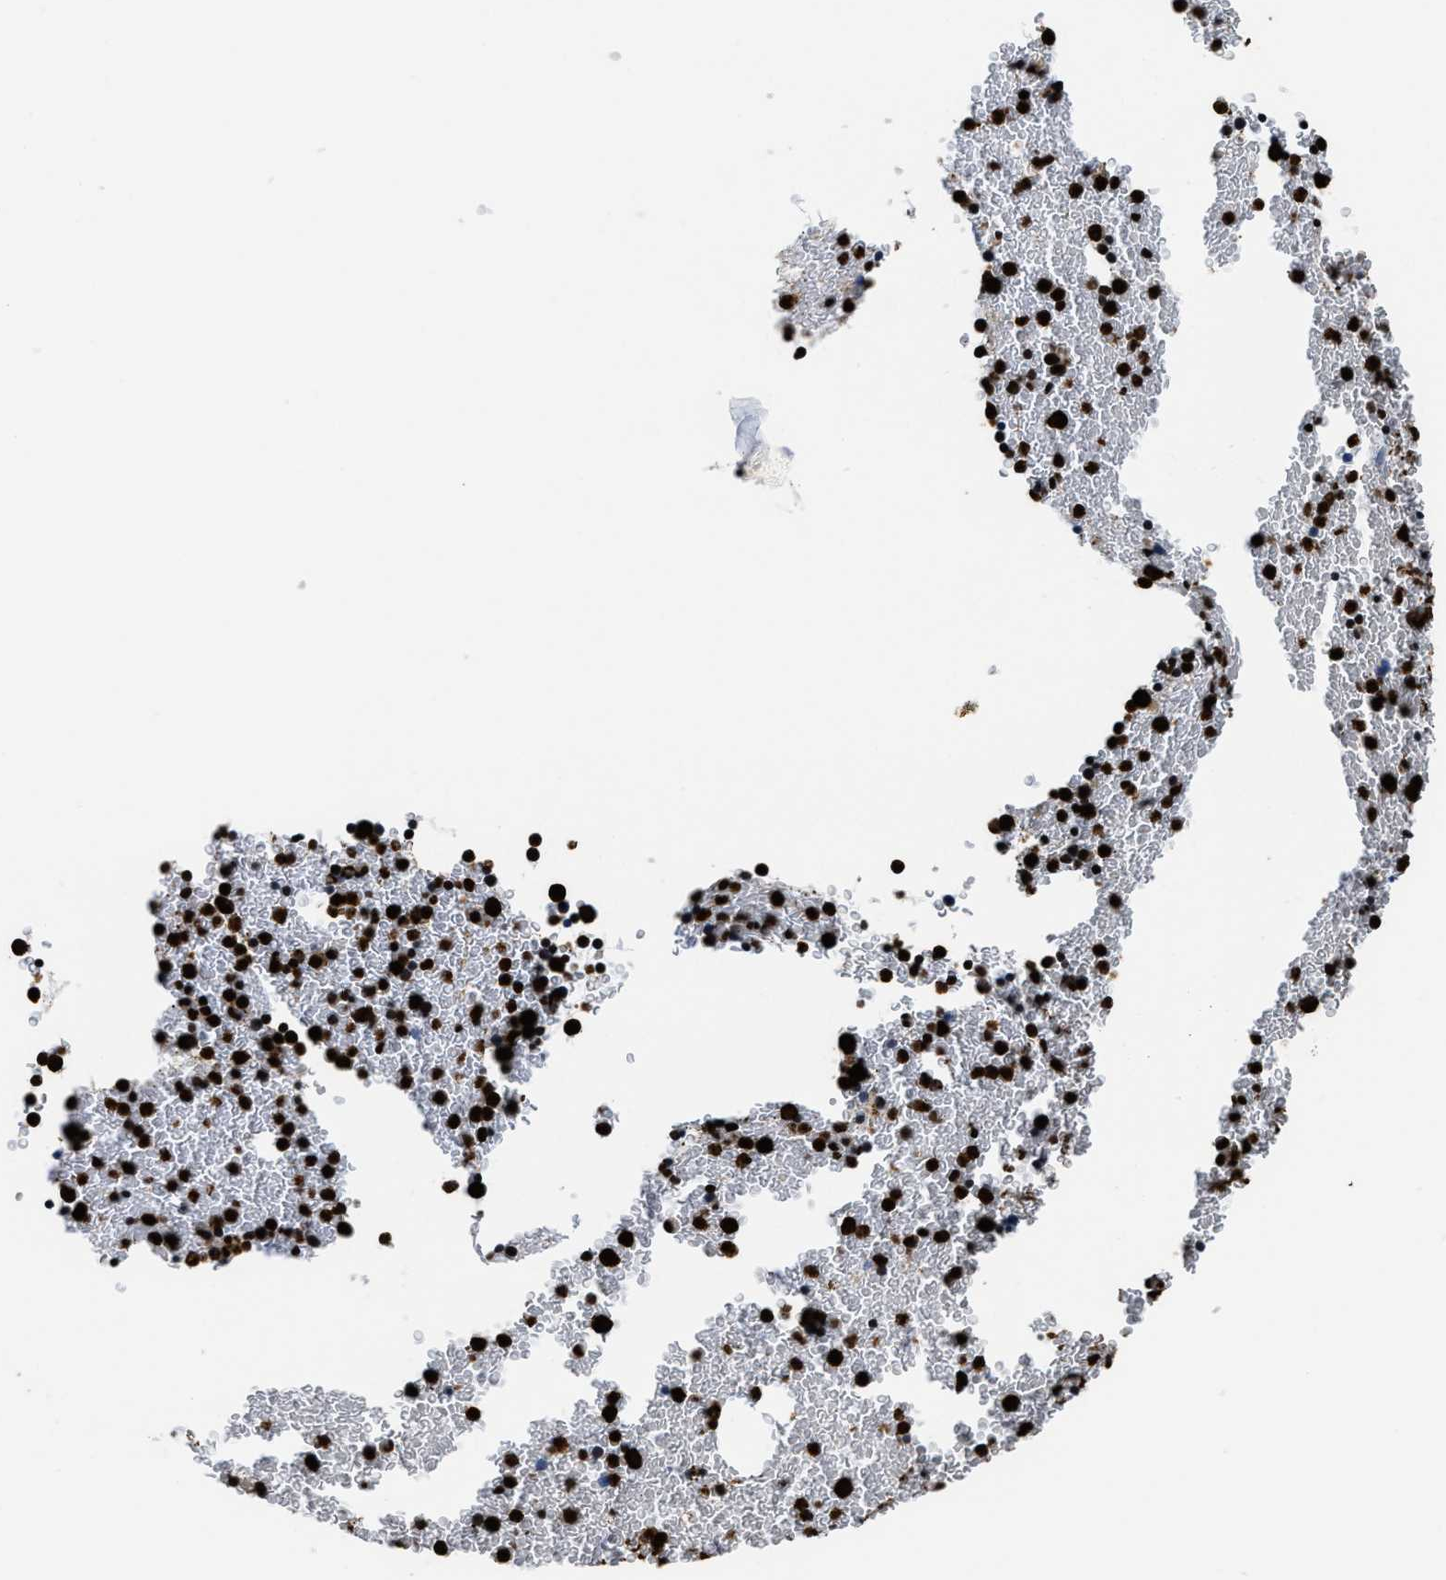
{"staining": {"intensity": "strong", "quantity": ">75%", "location": "cytoplasmic/membranous,nuclear"}, "tissue": "bone marrow", "cell_type": "Hematopoietic cells", "image_type": "normal", "snomed": [{"axis": "morphology", "description": "Normal tissue, NOS"}, {"axis": "morphology", "description": "Inflammation, NOS"}, {"axis": "topography", "description": "Bone marrow"}], "caption": "This photomicrograph exhibits IHC staining of benign bone marrow, with high strong cytoplasmic/membranous,nuclear expression in about >75% of hematopoietic cells.", "gene": "CCNDBP1", "patient": {"sex": "female", "age": 17}}